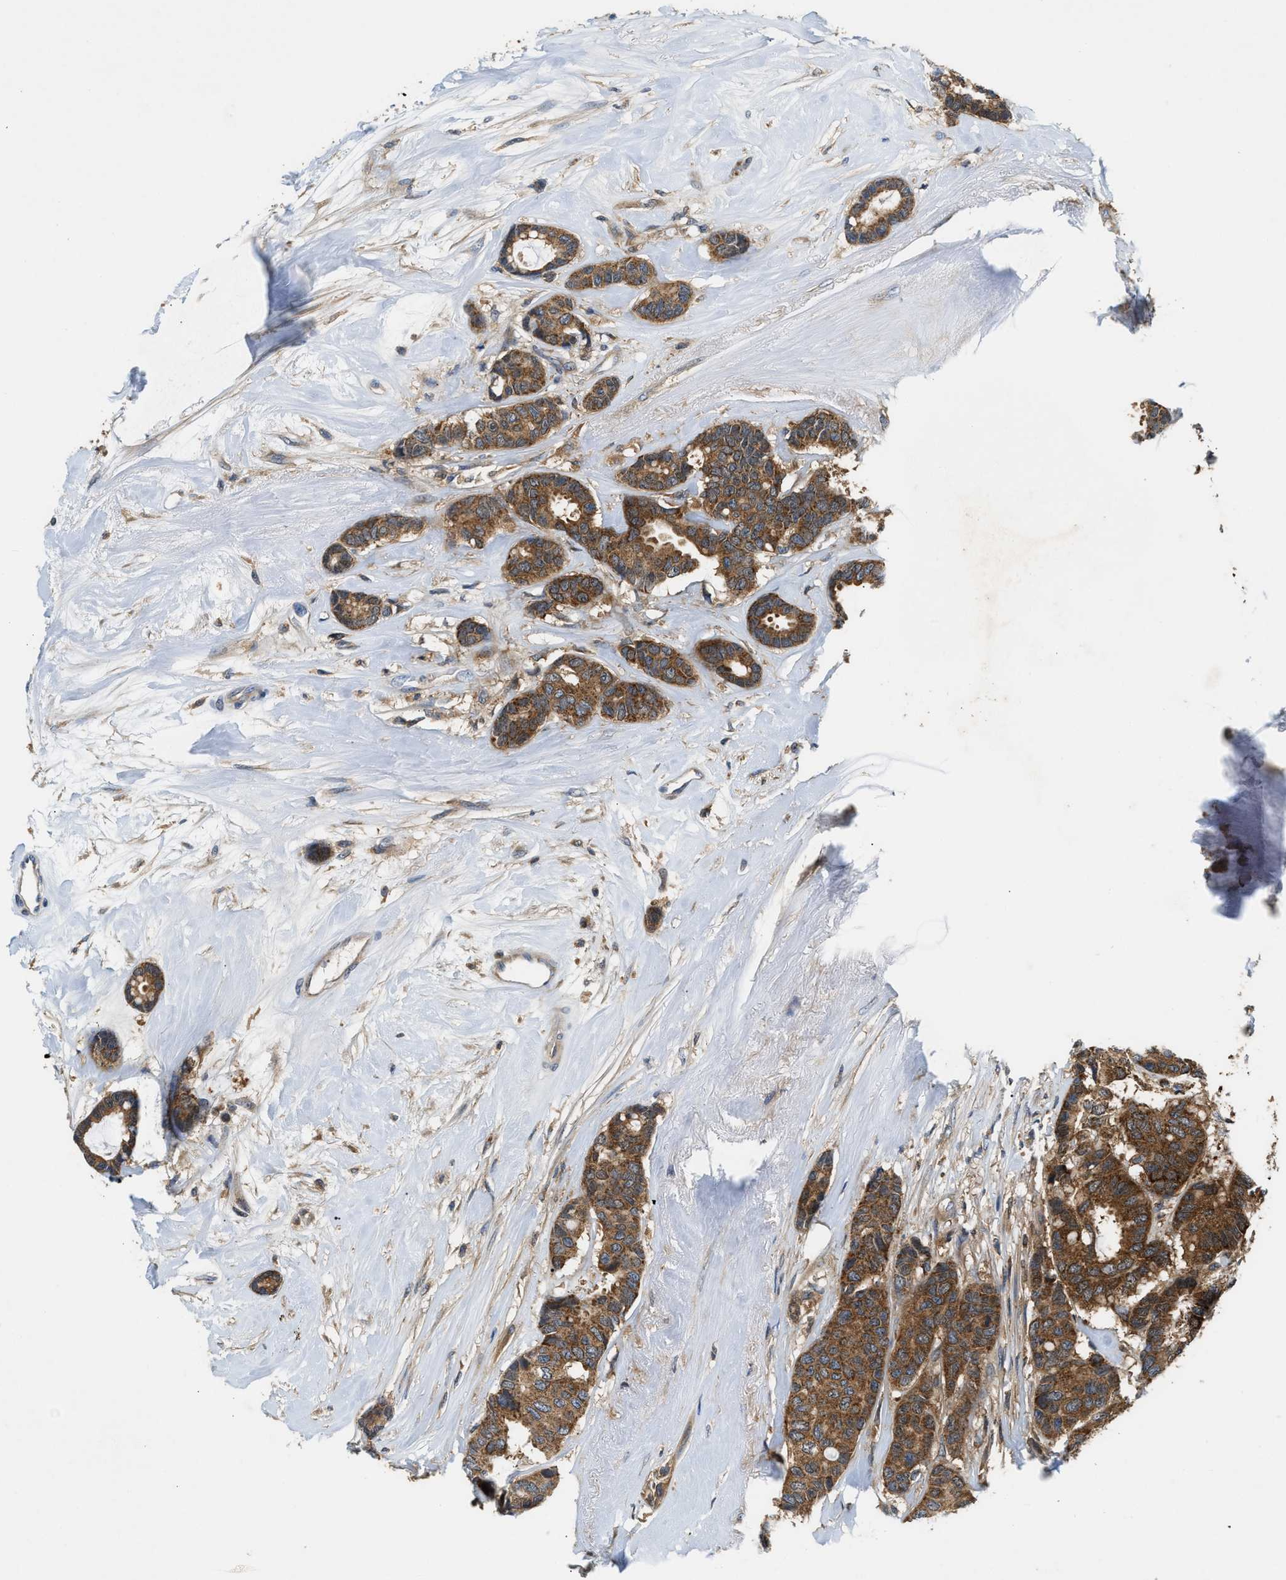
{"staining": {"intensity": "strong", "quantity": ">75%", "location": "cytoplasmic/membranous"}, "tissue": "breast cancer", "cell_type": "Tumor cells", "image_type": "cancer", "snomed": [{"axis": "morphology", "description": "Duct carcinoma"}, {"axis": "topography", "description": "Breast"}], "caption": "DAB (3,3'-diaminobenzidine) immunohistochemical staining of breast intraductal carcinoma reveals strong cytoplasmic/membranous protein staining in approximately >75% of tumor cells. (Stains: DAB (3,3'-diaminobenzidine) in brown, nuclei in blue, Microscopy: brightfield microscopy at high magnification).", "gene": "CCM2", "patient": {"sex": "female", "age": 87}}